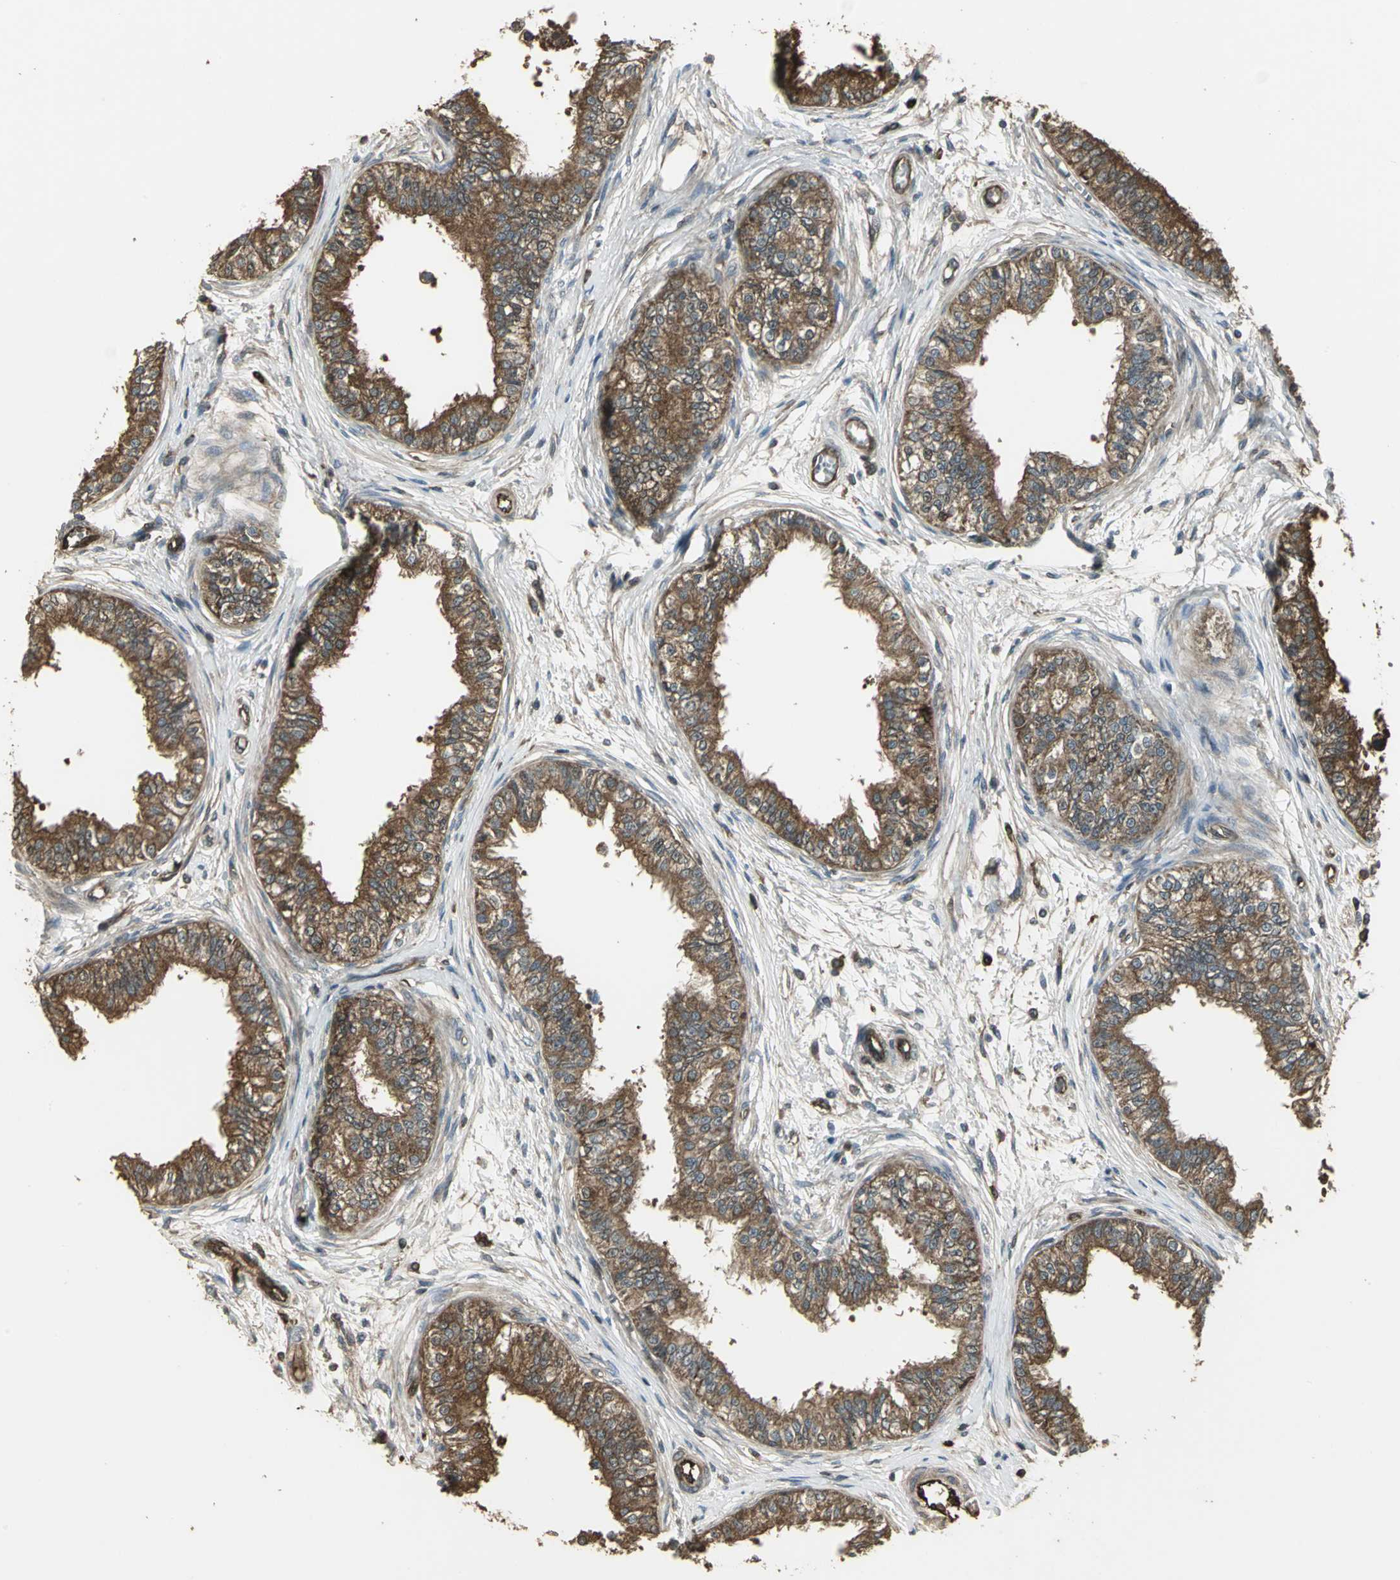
{"staining": {"intensity": "strong", "quantity": ">75%", "location": "cytoplasmic/membranous"}, "tissue": "epididymis", "cell_type": "Glandular cells", "image_type": "normal", "snomed": [{"axis": "morphology", "description": "Normal tissue, NOS"}, {"axis": "morphology", "description": "Adenocarcinoma, metastatic, NOS"}, {"axis": "topography", "description": "Testis"}, {"axis": "topography", "description": "Epididymis"}], "caption": "Normal epididymis shows strong cytoplasmic/membranous expression in about >75% of glandular cells.", "gene": "PRXL2B", "patient": {"sex": "male", "age": 26}}